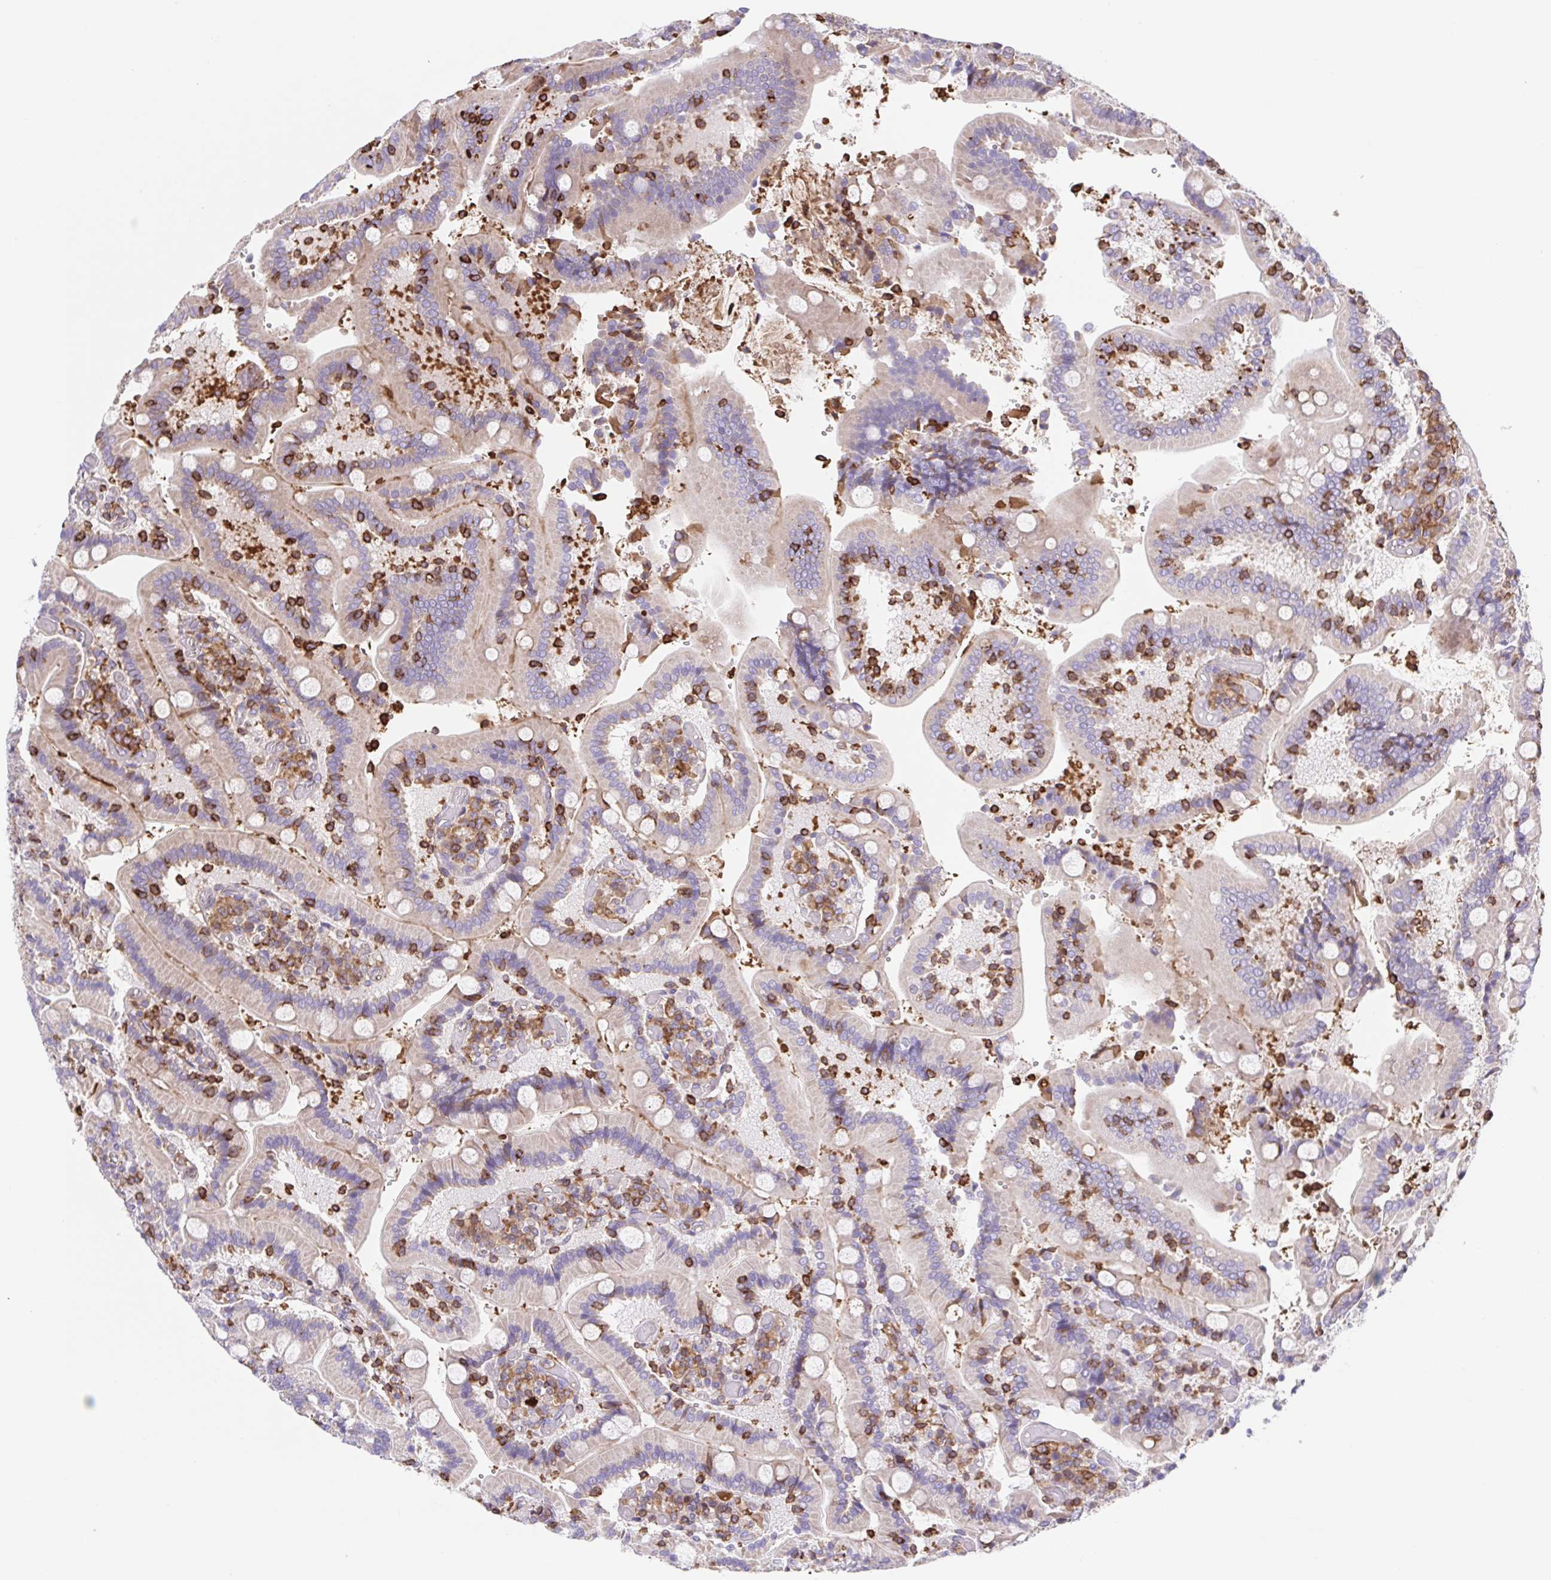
{"staining": {"intensity": "weak", "quantity": "25%-75%", "location": "cytoplasmic/membranous"}, "tissue": "duodenum", "cell_type": "Glandular cells", "image_type": "normal", "snomed": [{"axis": "morphology", "description": "Normal tissue, NOS"}, {"axis": "topography", "description": "Duodenum"}], "caption": "Unremarkable duodenum shows weak cytoplasmic/membranous staining in about 25%-75% of glandular cells.", "gene": "TPRG1", "patient": {"sex": "female", "age": 62}}